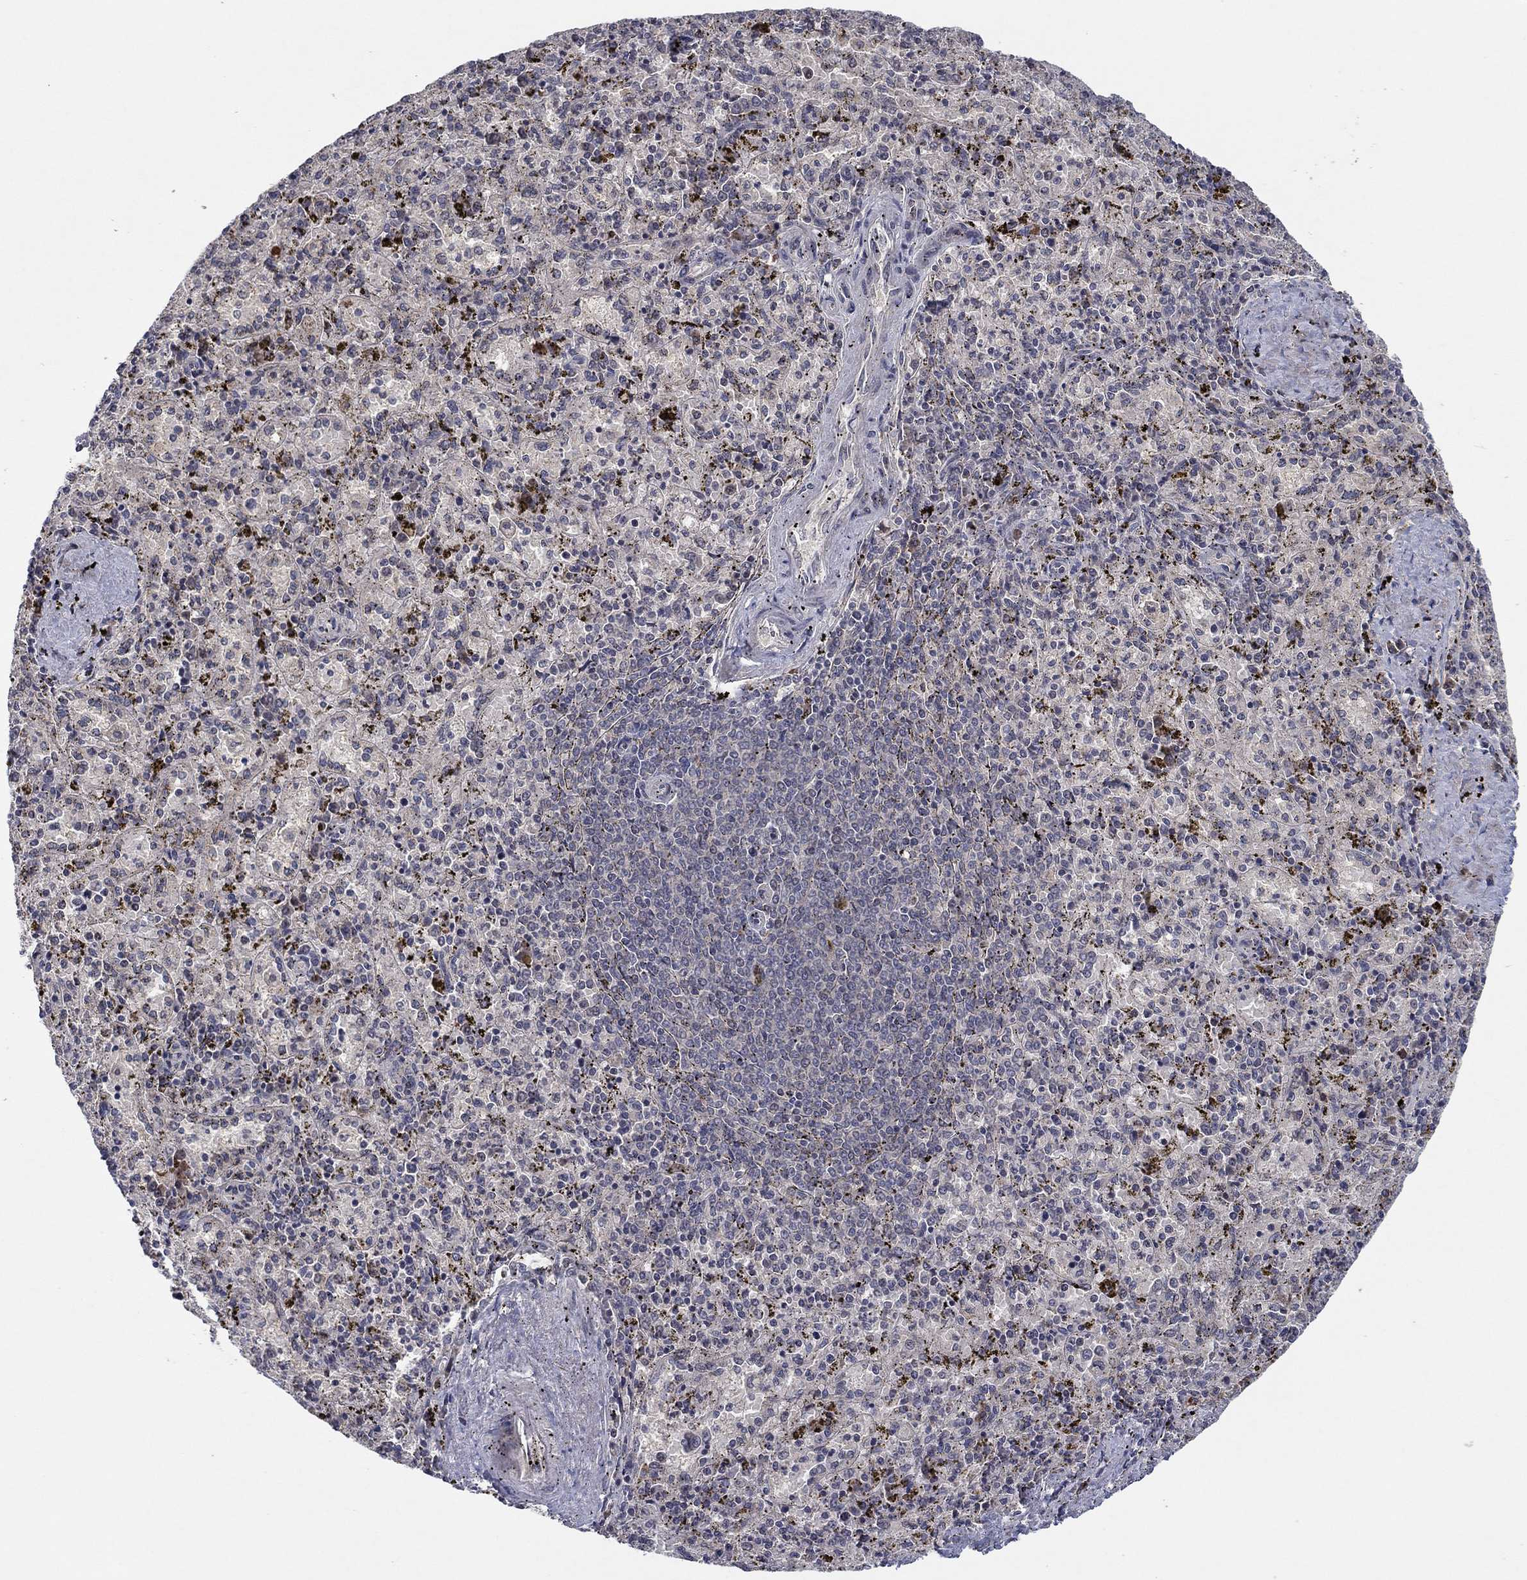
{"staining": {"intensity": "negative", "quantity": "none", "location": "none"}, "tissue": "spleen", "cell_type": "Cells in red pulp", "image_type": "normal", "snomed": [{"axis": "morphology", "description": "Normal tissue, NOS"}, {"axis": "topography", "description": "Spleen"}], "caption": "Immunohistochemistry micrograph of benign spleen: human spleen stained with DAB (3,3'-diaminobenzidine) demonstrates no significant protein positivity in cells in red pulp.", "gene": "IL4", "patient": {"sex": "female", "age": 50}}